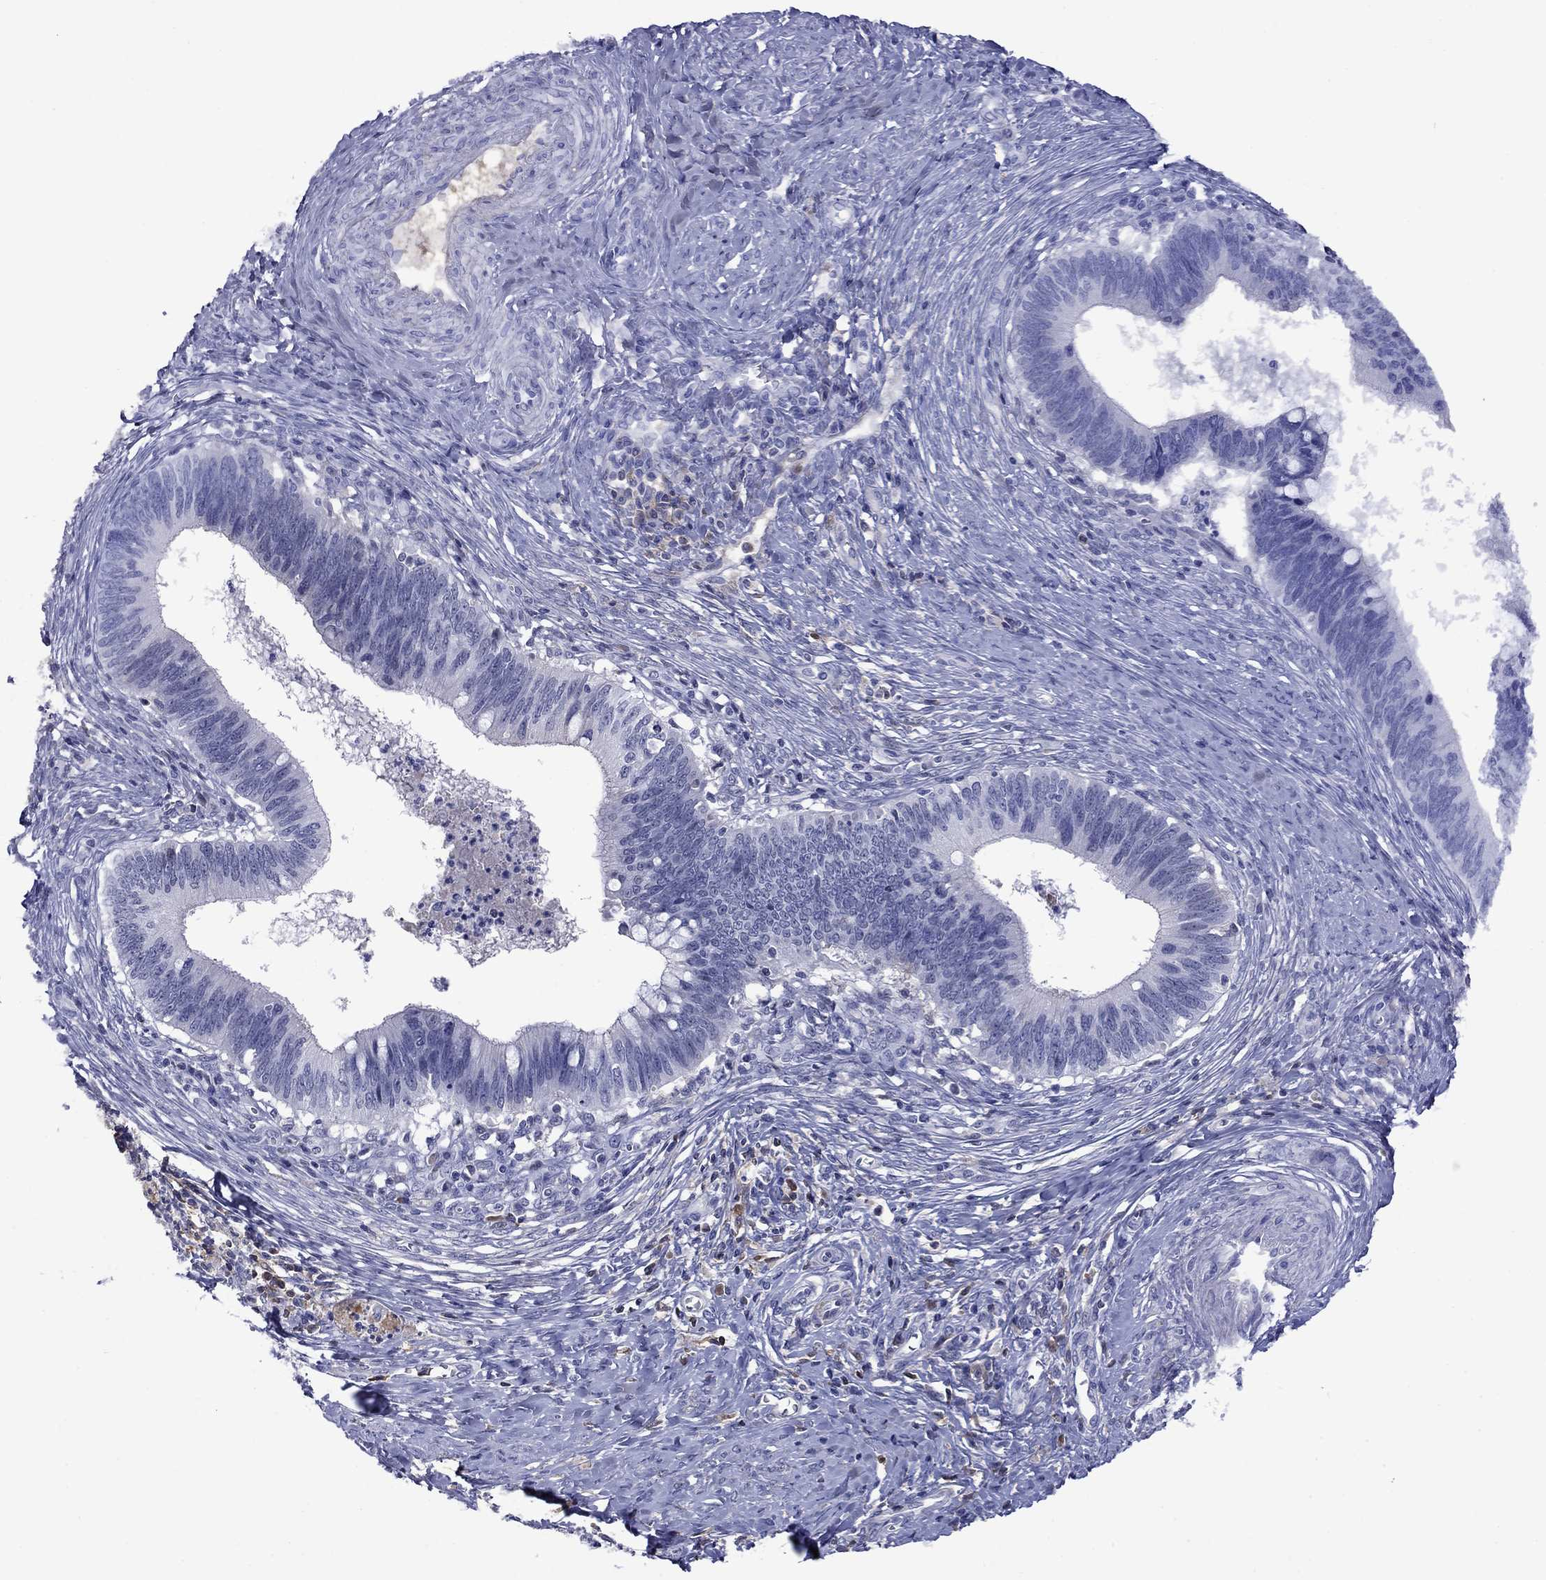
{"staining": {"intensity": "negative", "quantity": "none", "location": "none"}, "tissue": "cervical cancer", "cell_type": "Tumor cells", "image_type": "cancer", "snomed": [{"axis": "morphology", "description": "Adenocarcinoma, NOS"}, {"axis": "topography", "description": "Cervix"}], "caption": "Immunohistochemistry of cervical cancer reveals no positivity in tumor cells.", "gene": "APOA2", "patient": {"sex": "female", "age": 42}}